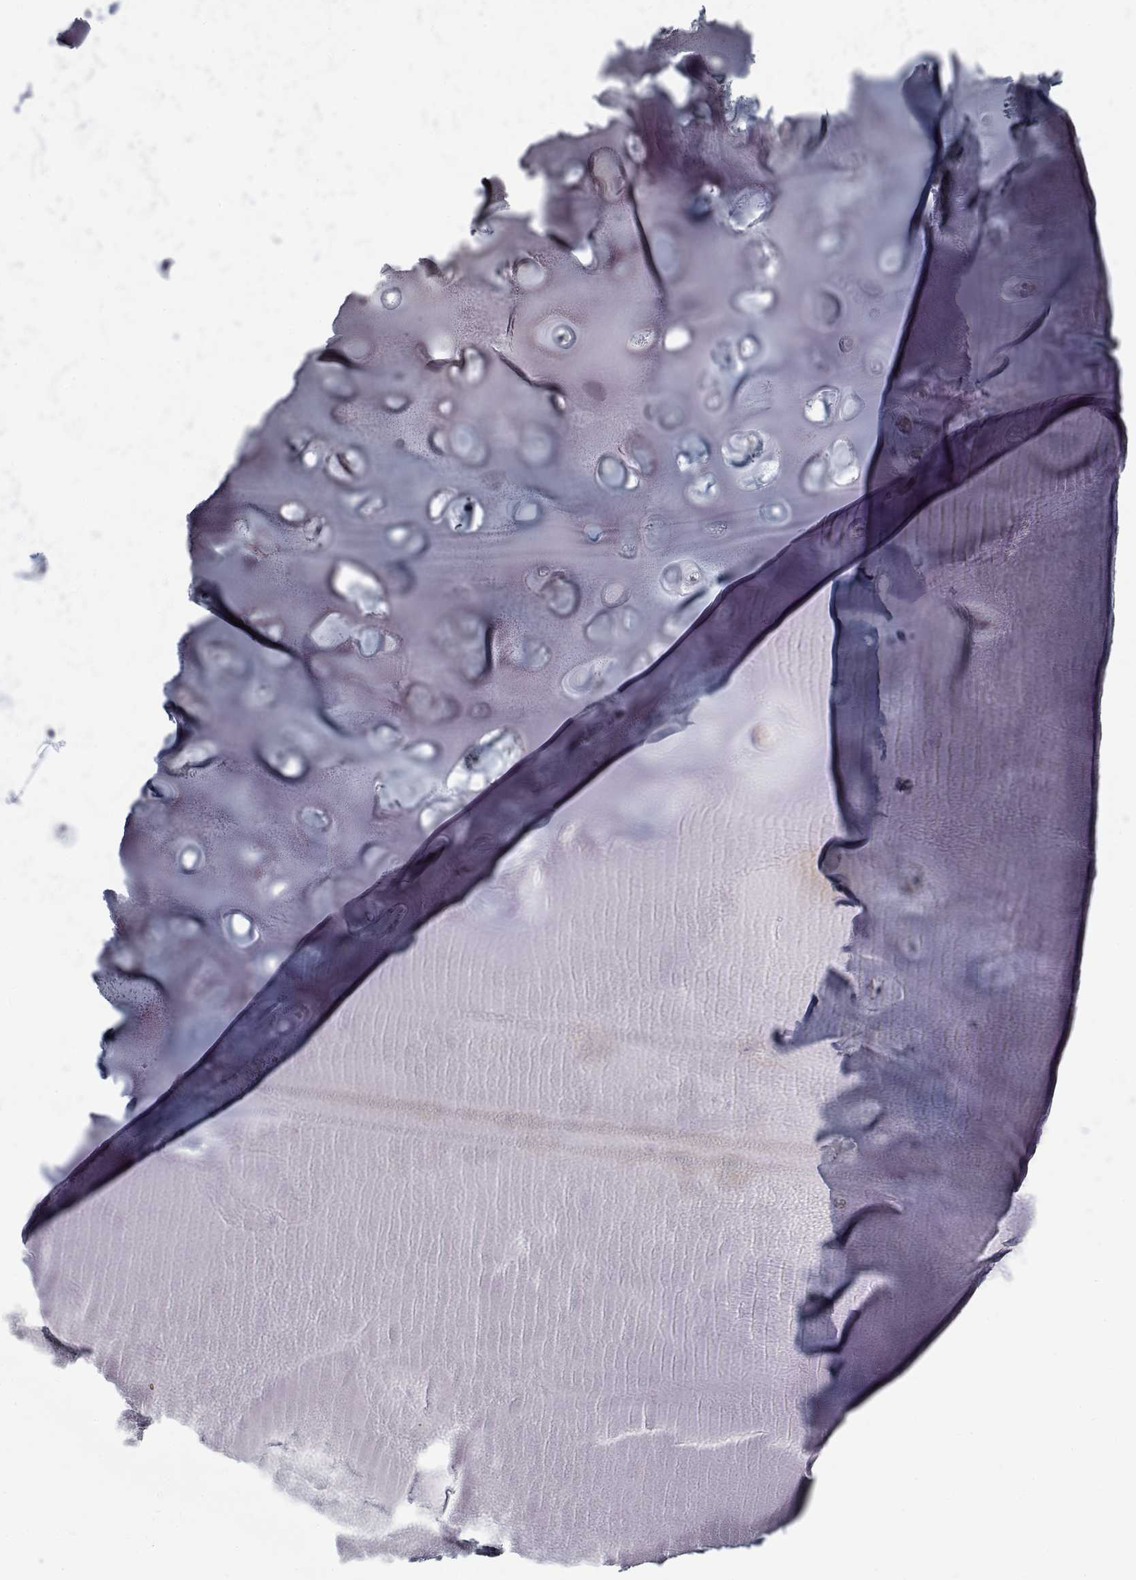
{"staining": {"intensity": "negative", "quantity": "none", "location": "none"}, "tissue": "soft tissue", "cell_type": "Chondrocytes", "image_type": "normal", "snomed": [{"axis": "morphology", "description": "Normal tissue, NOS"}, {"axis": "morphology", "description": "Squamous cell carcinoma, NOS"}, {"axis": "topography", "description": "Cartilage tissue"}, {"axis": "topography", "description": "Lung"}], "caption": "An immunohistochemistry (IHC) image of normal soft tissue is shown. There is no staining in chondrocytes of soft tissue. The staining is performed using DAB brown chromogen with nuclei counter-stained in using hematoxylin.", "gene": "DDX25", "patient": {"sex": "male", "age": 66}}